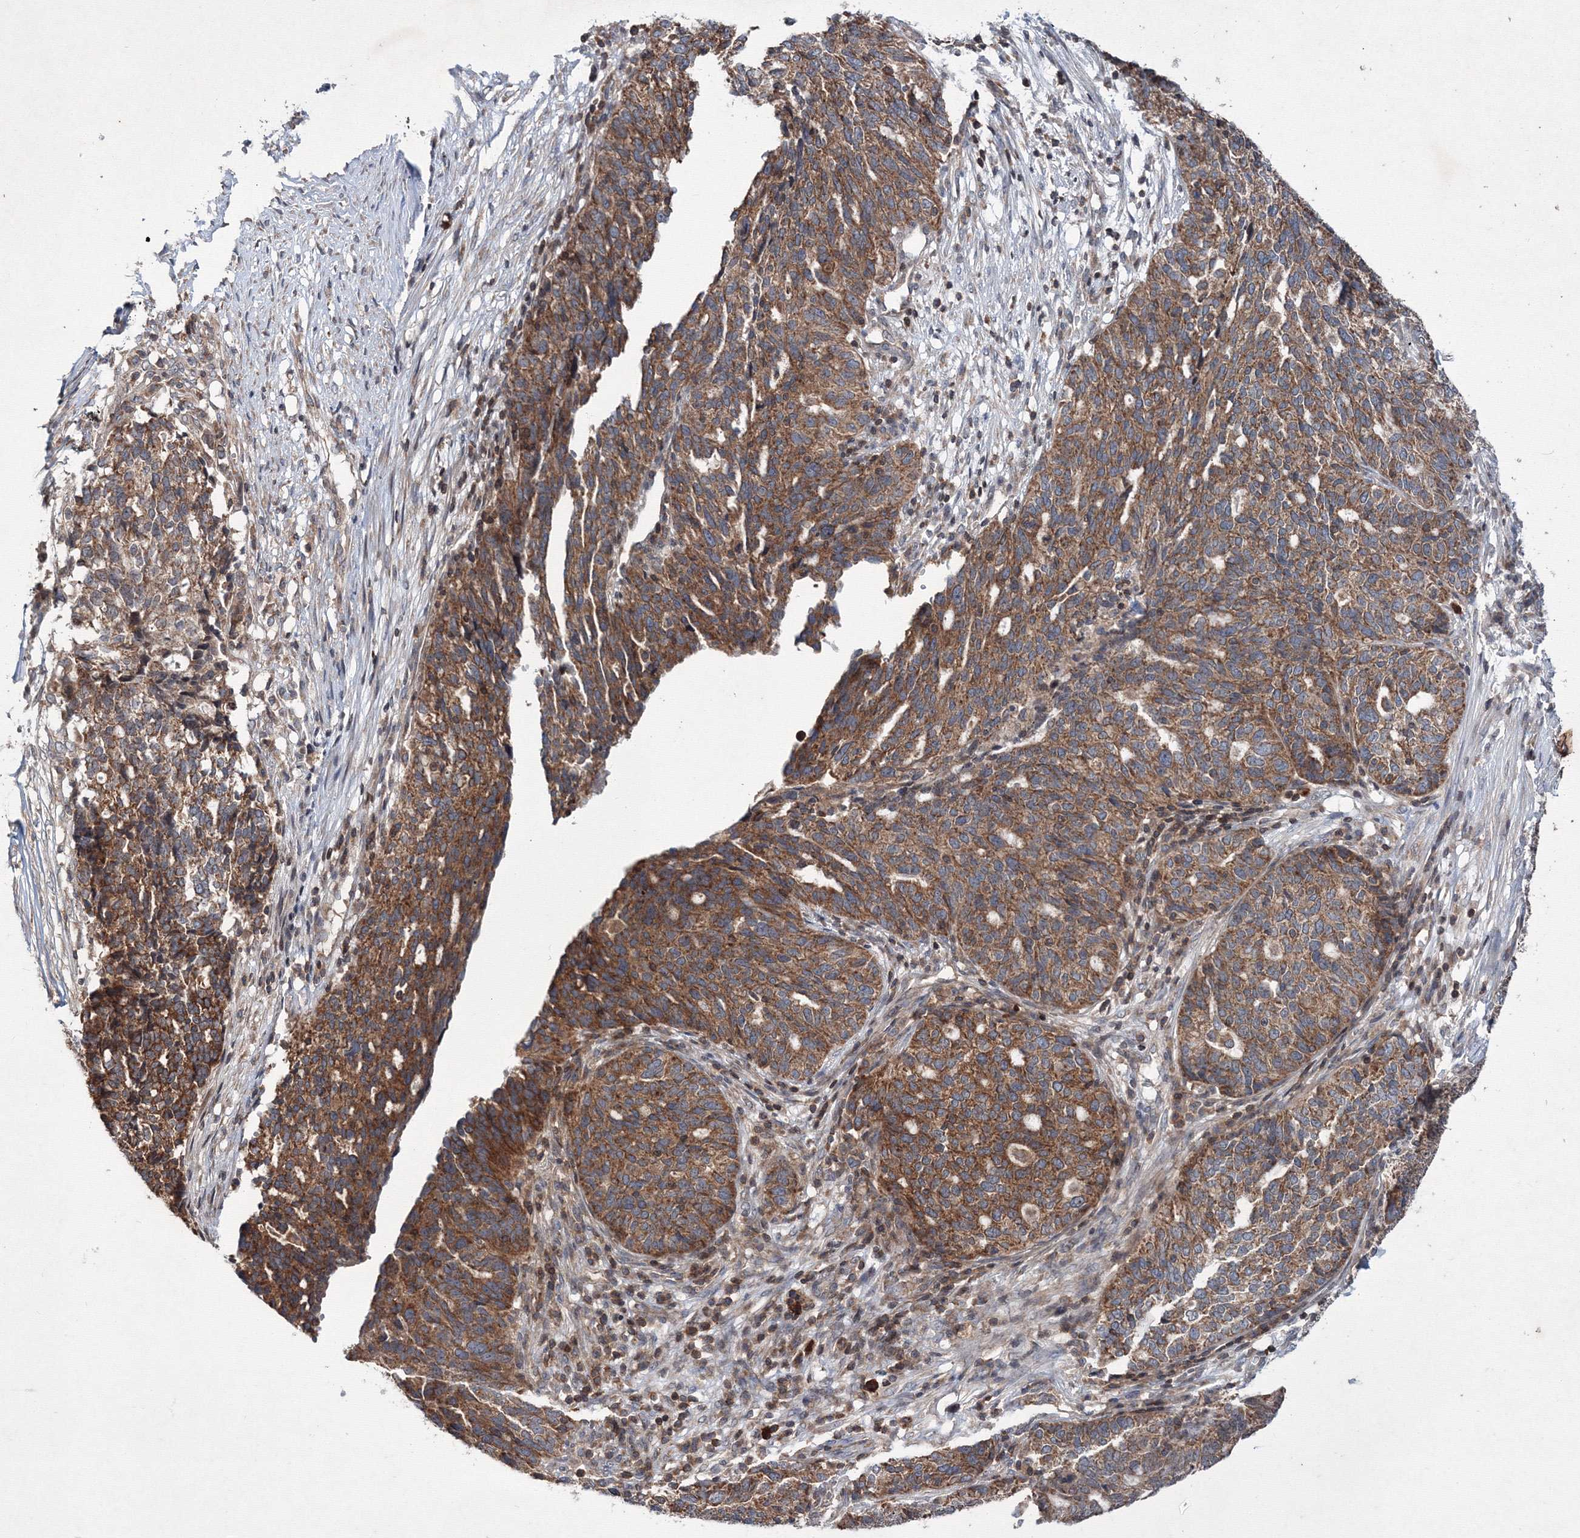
{"staining": {"intensity": "strong", "quantity": ">75%", "location": "cytoplasmic/membranous"}, "tissue": "ovarian cancer", "cell_type": "Tumor cells", "image_type": "cancer", "snomed": [{"axis": "morphology", "description": "Cystadenocarcinoma, serous, NOS"}, {"axis": "topography", "description": "Ovary"}], "caption": "The image shows staining of serous cystadenocarcinoma (ovarian), revealing strong cytoplasmic/membranous protein staining (brown color) within tumor cells. The staining is performed using DAB (3,3'-diaminobenzidine) brown chromogen to label protein expression. The nuclei are counter-stained blue using hematoxylin.", "gene": "MKRN2", "patient": {"sex": "female", "age": 59}}